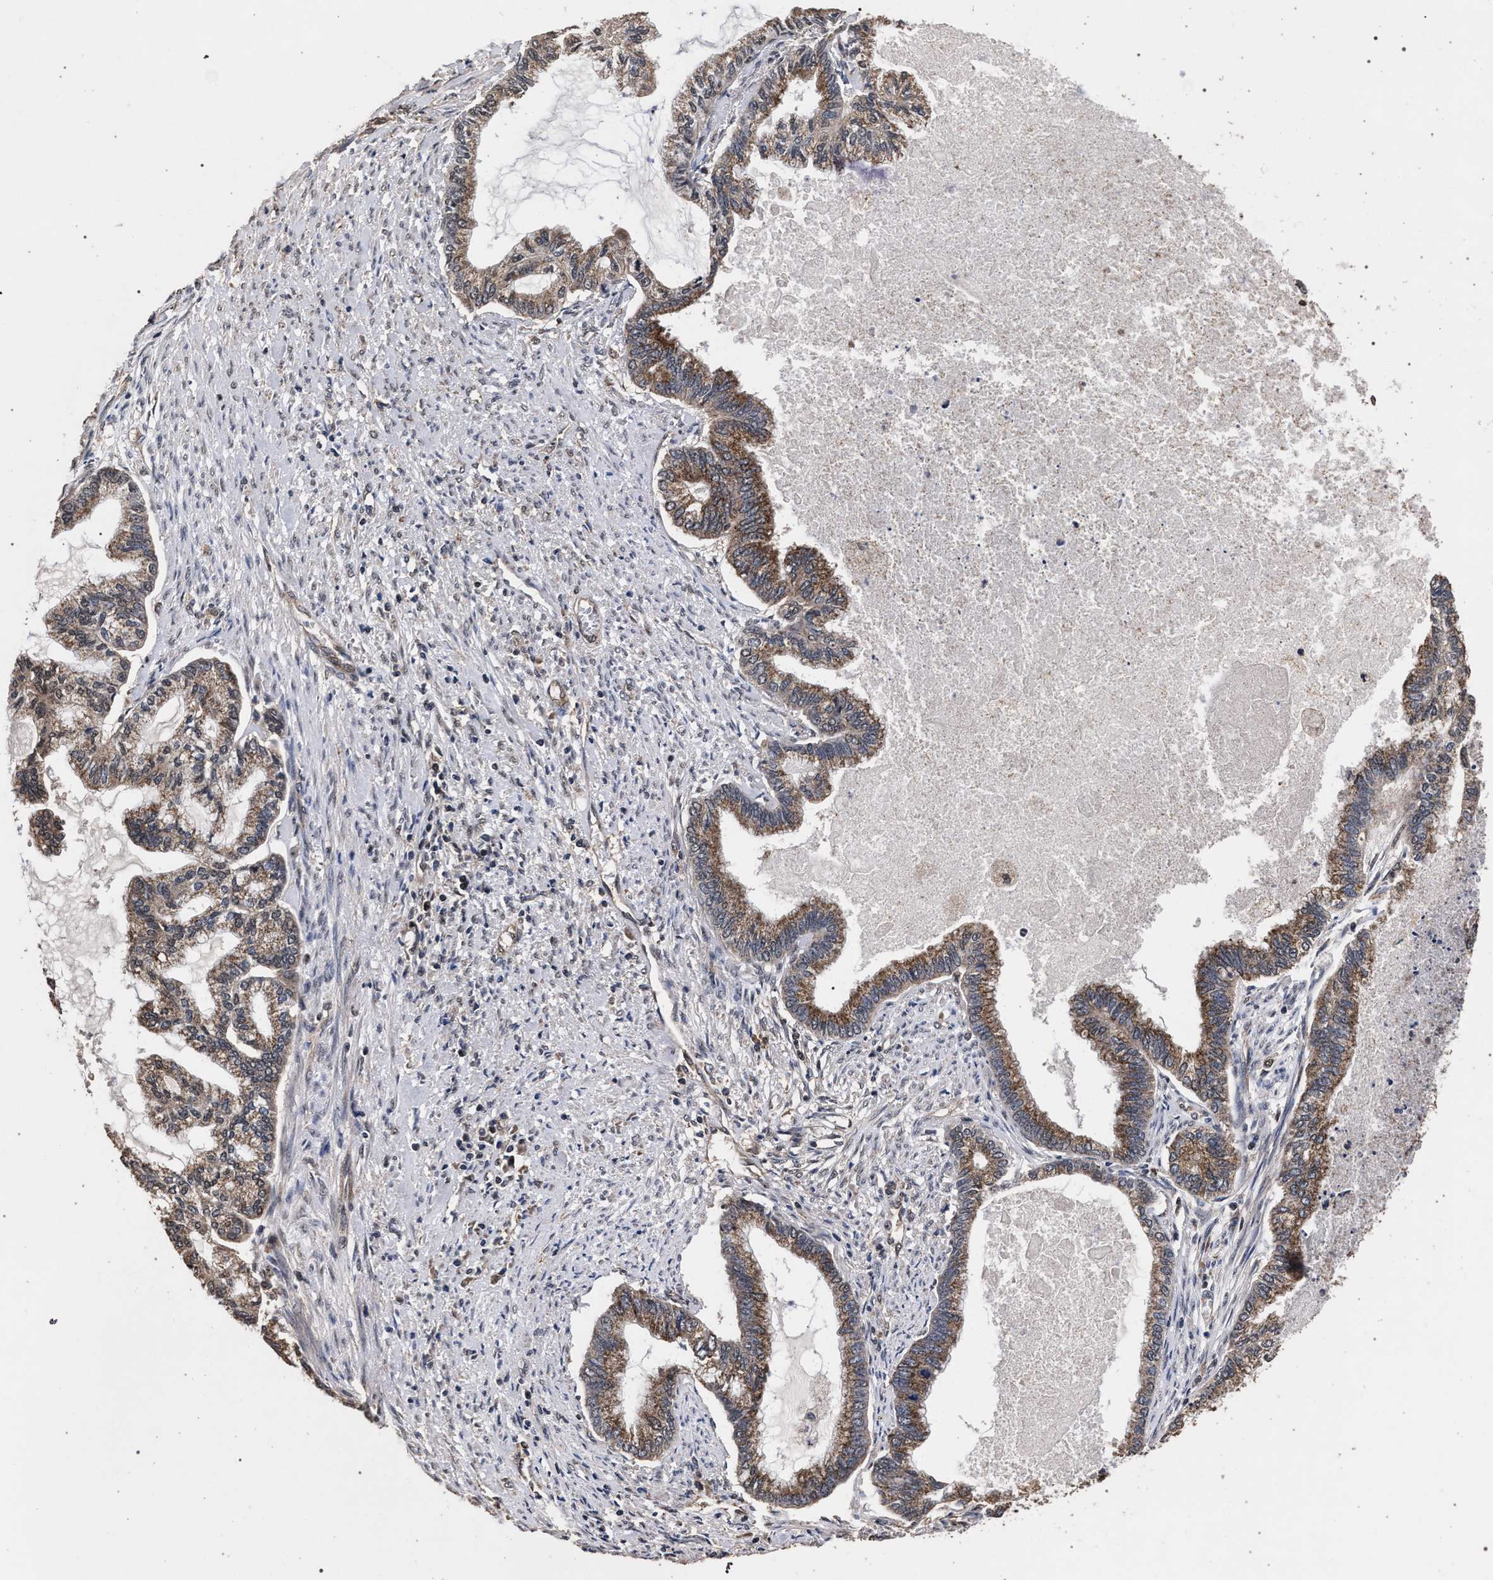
{"staining": {"intensity": "moderate", "quantity": ">75%", "location": "cytoplasmic/membranous"}, "tissue": "endometrial cancer", "cell_type": "Tumor cells", "image_type": "cancer", "snomed": [{"axis": "morphology", "description": "Adenocarcinoma, NOS"}, {"axis": "topography", "description": "Endometrium"}], "caption": "Immunohistochemical staining of endometrial cancer demonstrates medium levels of moderate cytoplasmic/membranous protein expression in about >75% of tumor cells. The staining is performed using DAB brown chromogen to label protein expression. The nuclei are counter-stained blue using hematoxylin.", "gene": "ACOX1", "patient": {"sex": "female", "age": 86}}